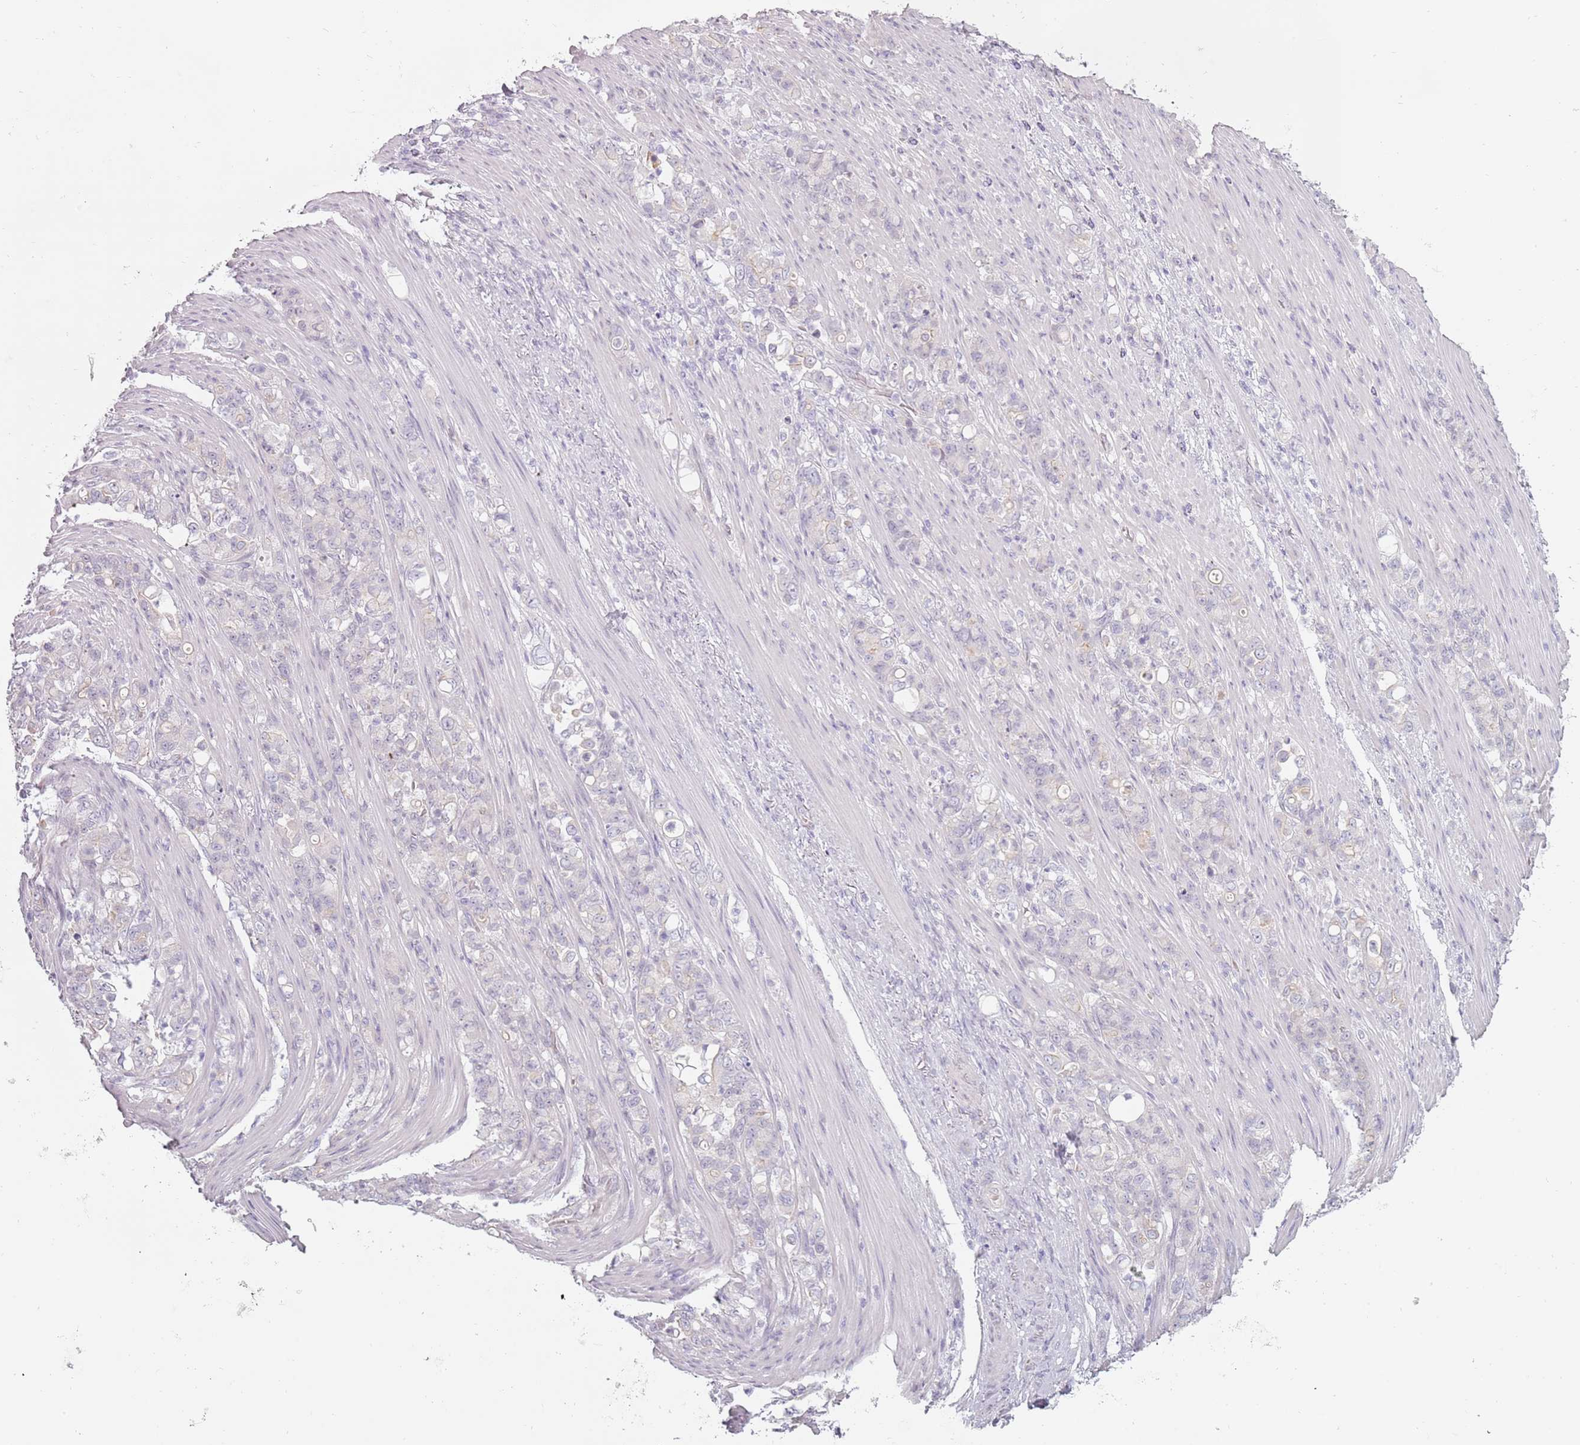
{"staining": {"intensity": "negative", "quantity": "none", "location": "none"}, "tissue": "stomach cancer", "cell_type": "Tumor cells", "image_type": "cancer", "snomed": [{"axis": "morphology", "description": "Normal tissue, NOS"}, {"axis": "morphology", "description": "Adenocarcinoma, NOS"}, {"axis": "topography", "description": "Stomach"}], "caption": "Human adenocarcinoma (stomach) stained for a protein using immunohistochemistry (IHC) exhibits no expression in tumor cells.", "gene": "RFX2", "patient": {"sex": "female", "age": 79}}